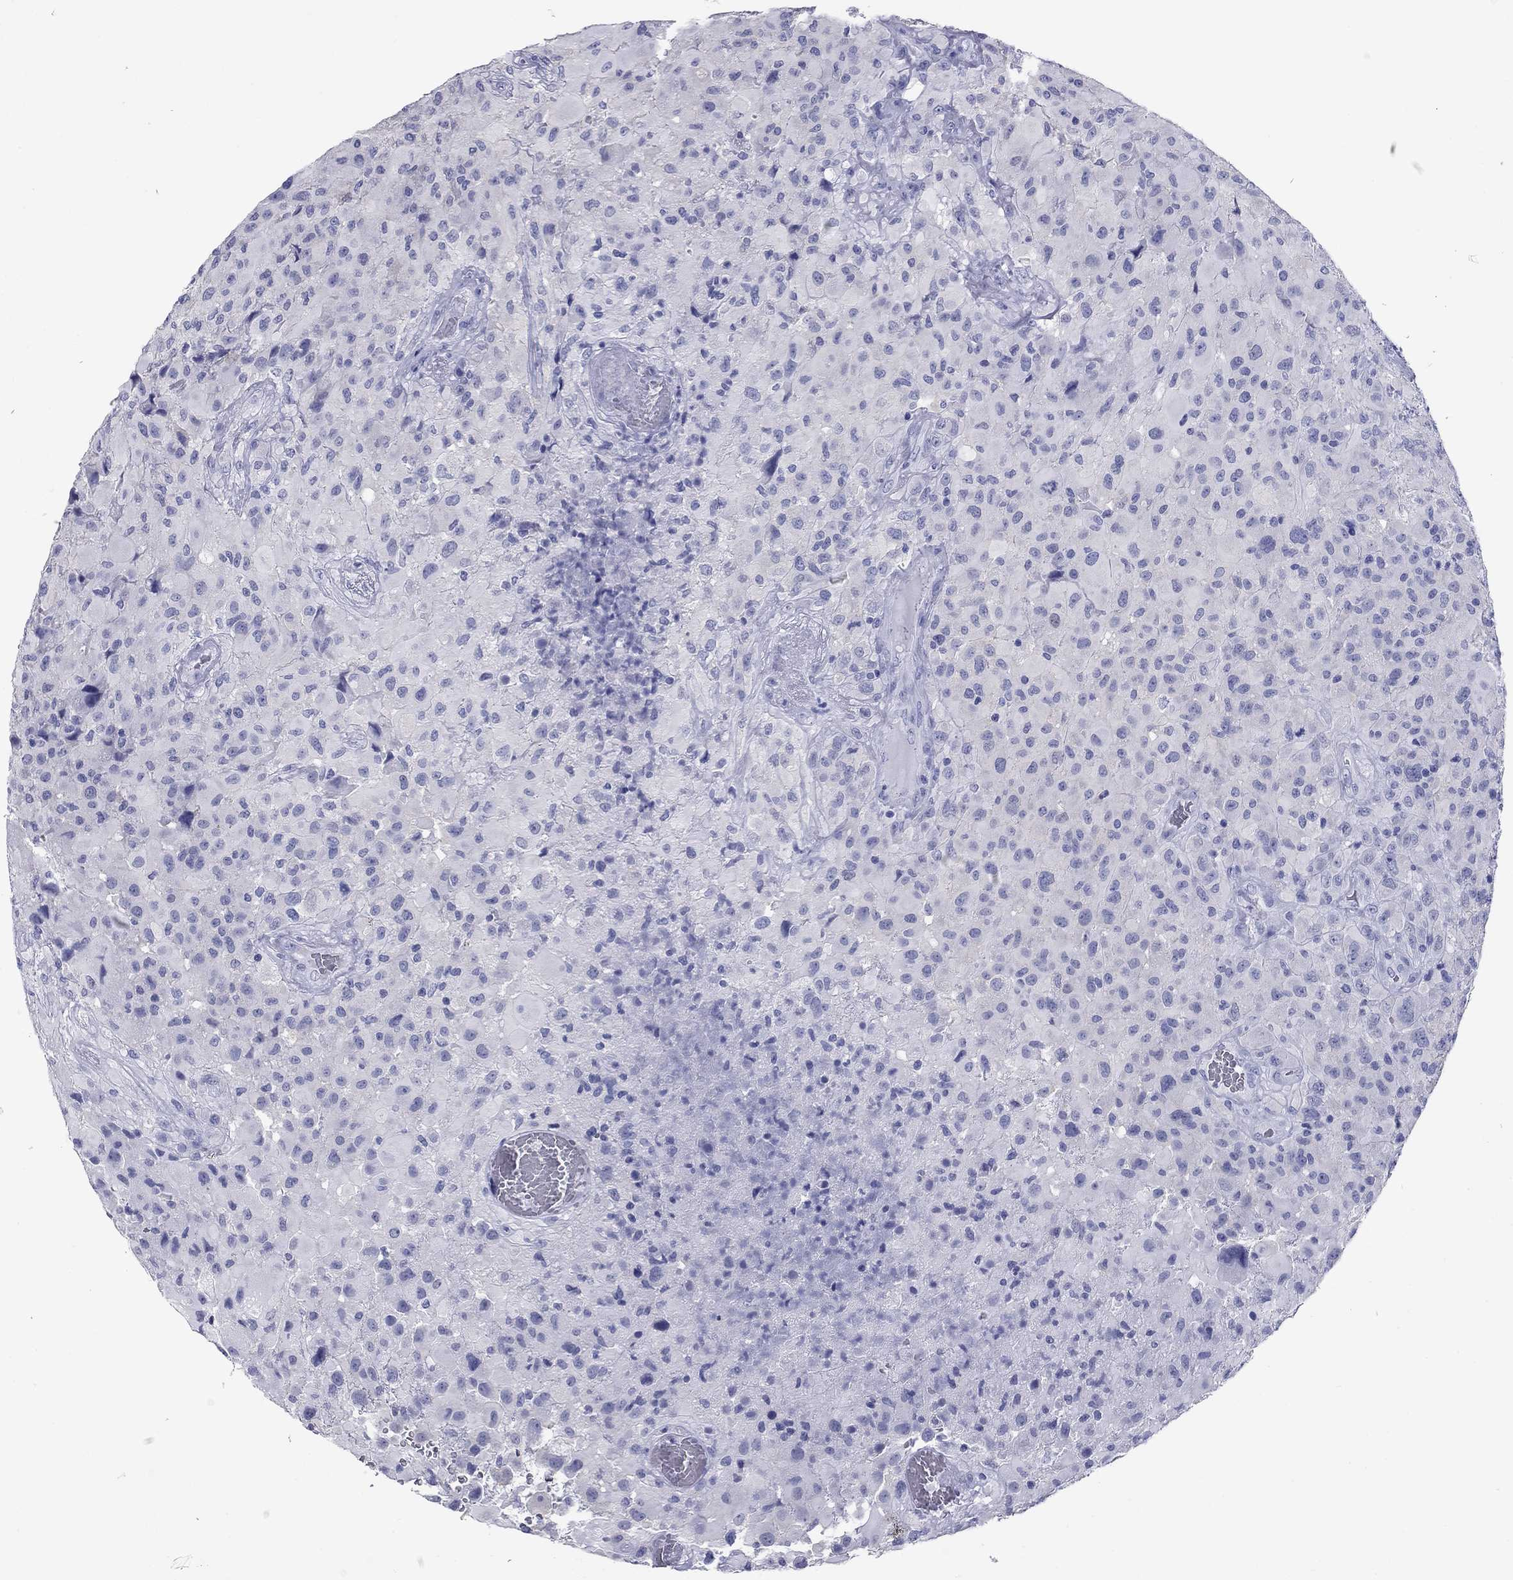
{"staining": {"intensity": "negative", "quantity": "none", "location": "none"}, "tissue": "glioma", "cell_type": "Tumor cells", "image_type": "cancer", "snomed": [{"axis": "morphology", "description": "Glioma, malignant, High grade"}, {"axis": "topography", "description": "Cerebral cortex"}], "caption": "This is a histopathology image of immunohistochemistry staining of glioma, which shows no expression in tumor cells. The staining is performed using DAB brown chromogen with nuclei counter-stained in using hematoxylin.", "gene": "NPPA", "patient": {"sex": "male", "age": 35}}